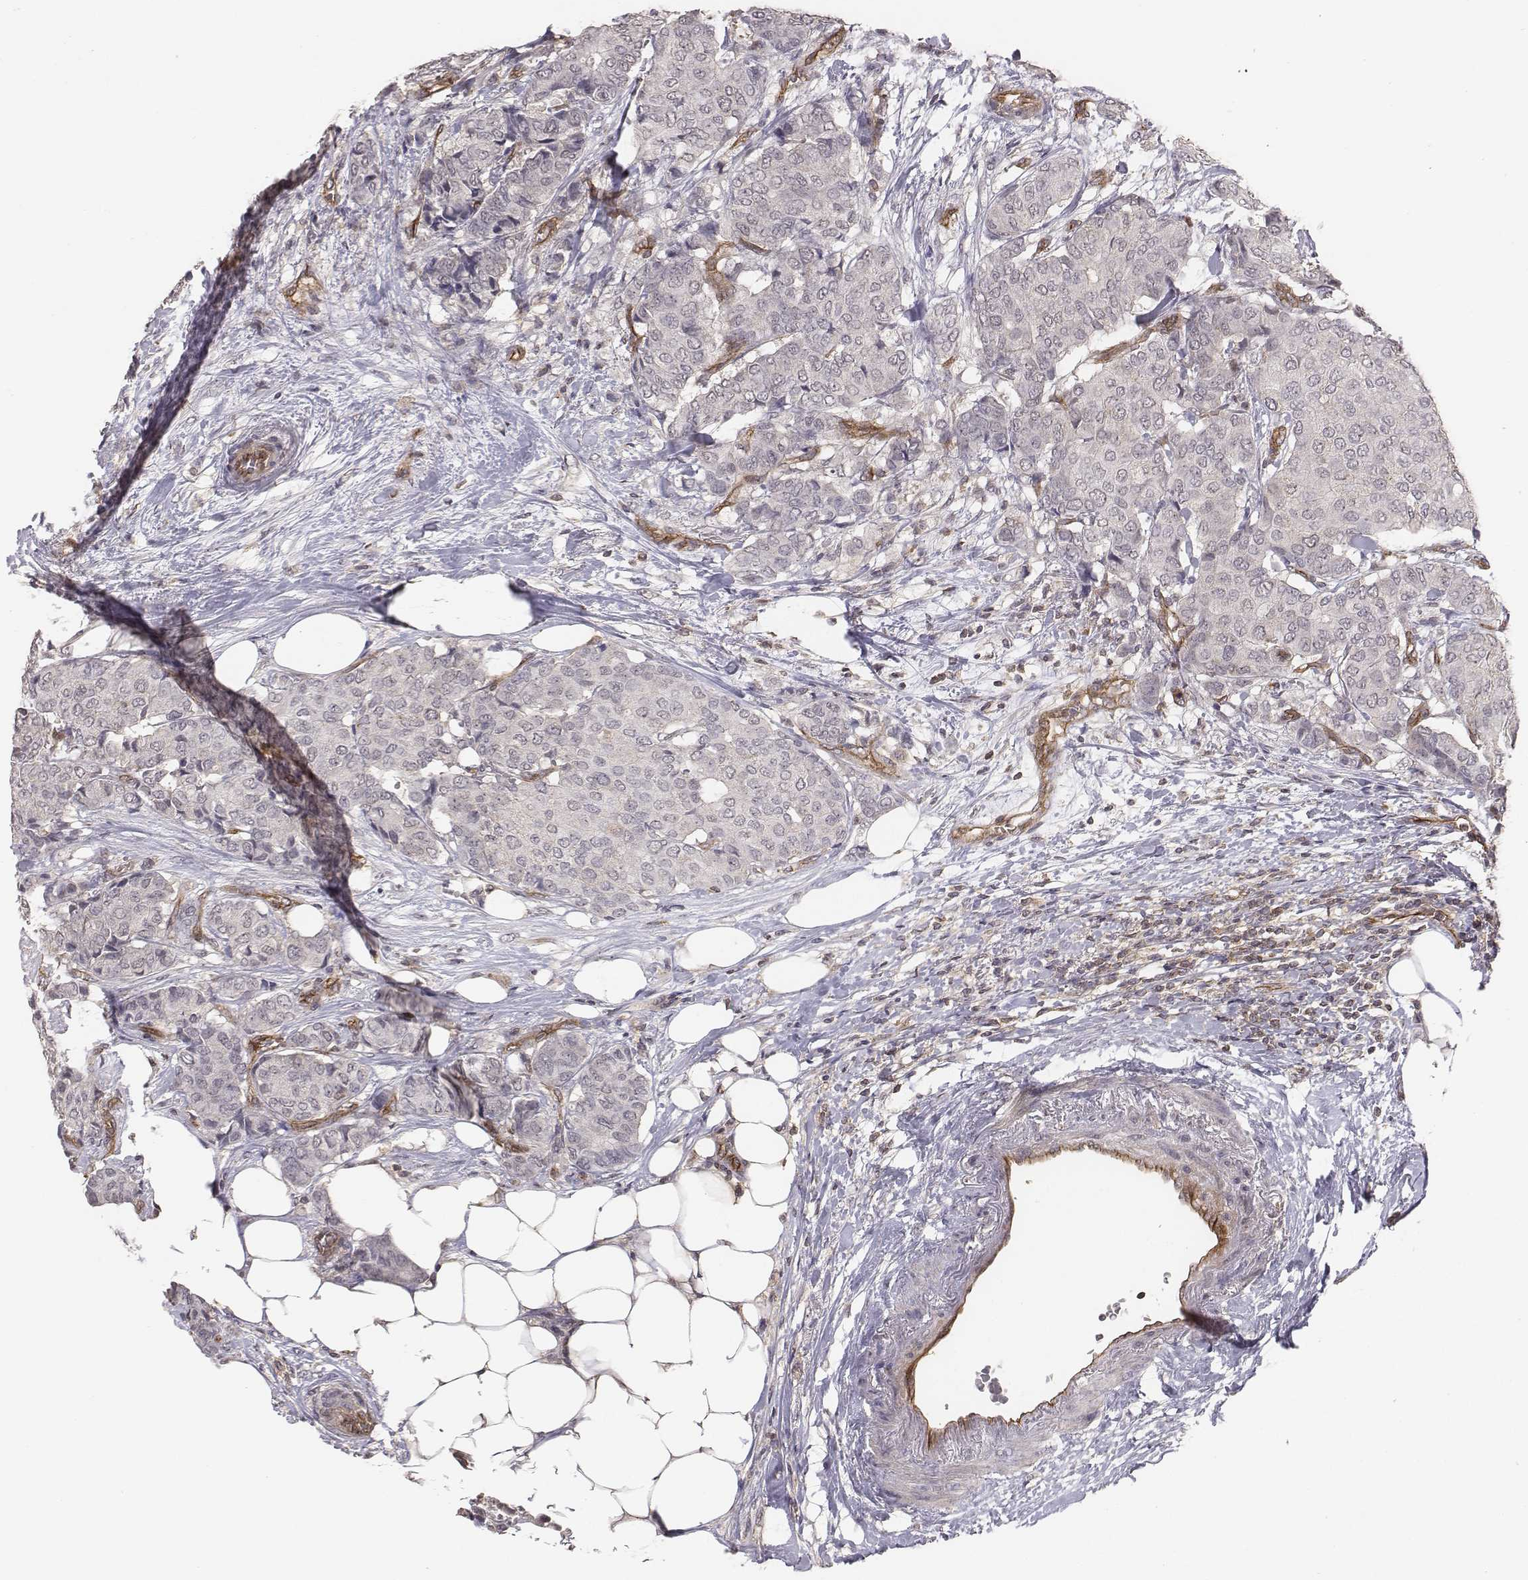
{"staining": {"intensity": "negative", "quantity": "none", "location": "none"}, "tissue": "breast cancer", "cell_type": "Tumor cells", "image_type": "cancer", "snomed": [{"axis": "morphology", "description": "Duct carcinoma"}, {"axis": "topography", "description": "Breast"}], "caption": "This is a image of IHC staining of breast invasive ductal carcinoma, which shows no expression in tumor cells. Nuclei are stained in blue.", "gene": "PTPRG", "patient": {"sex": "female", "age": 75}}